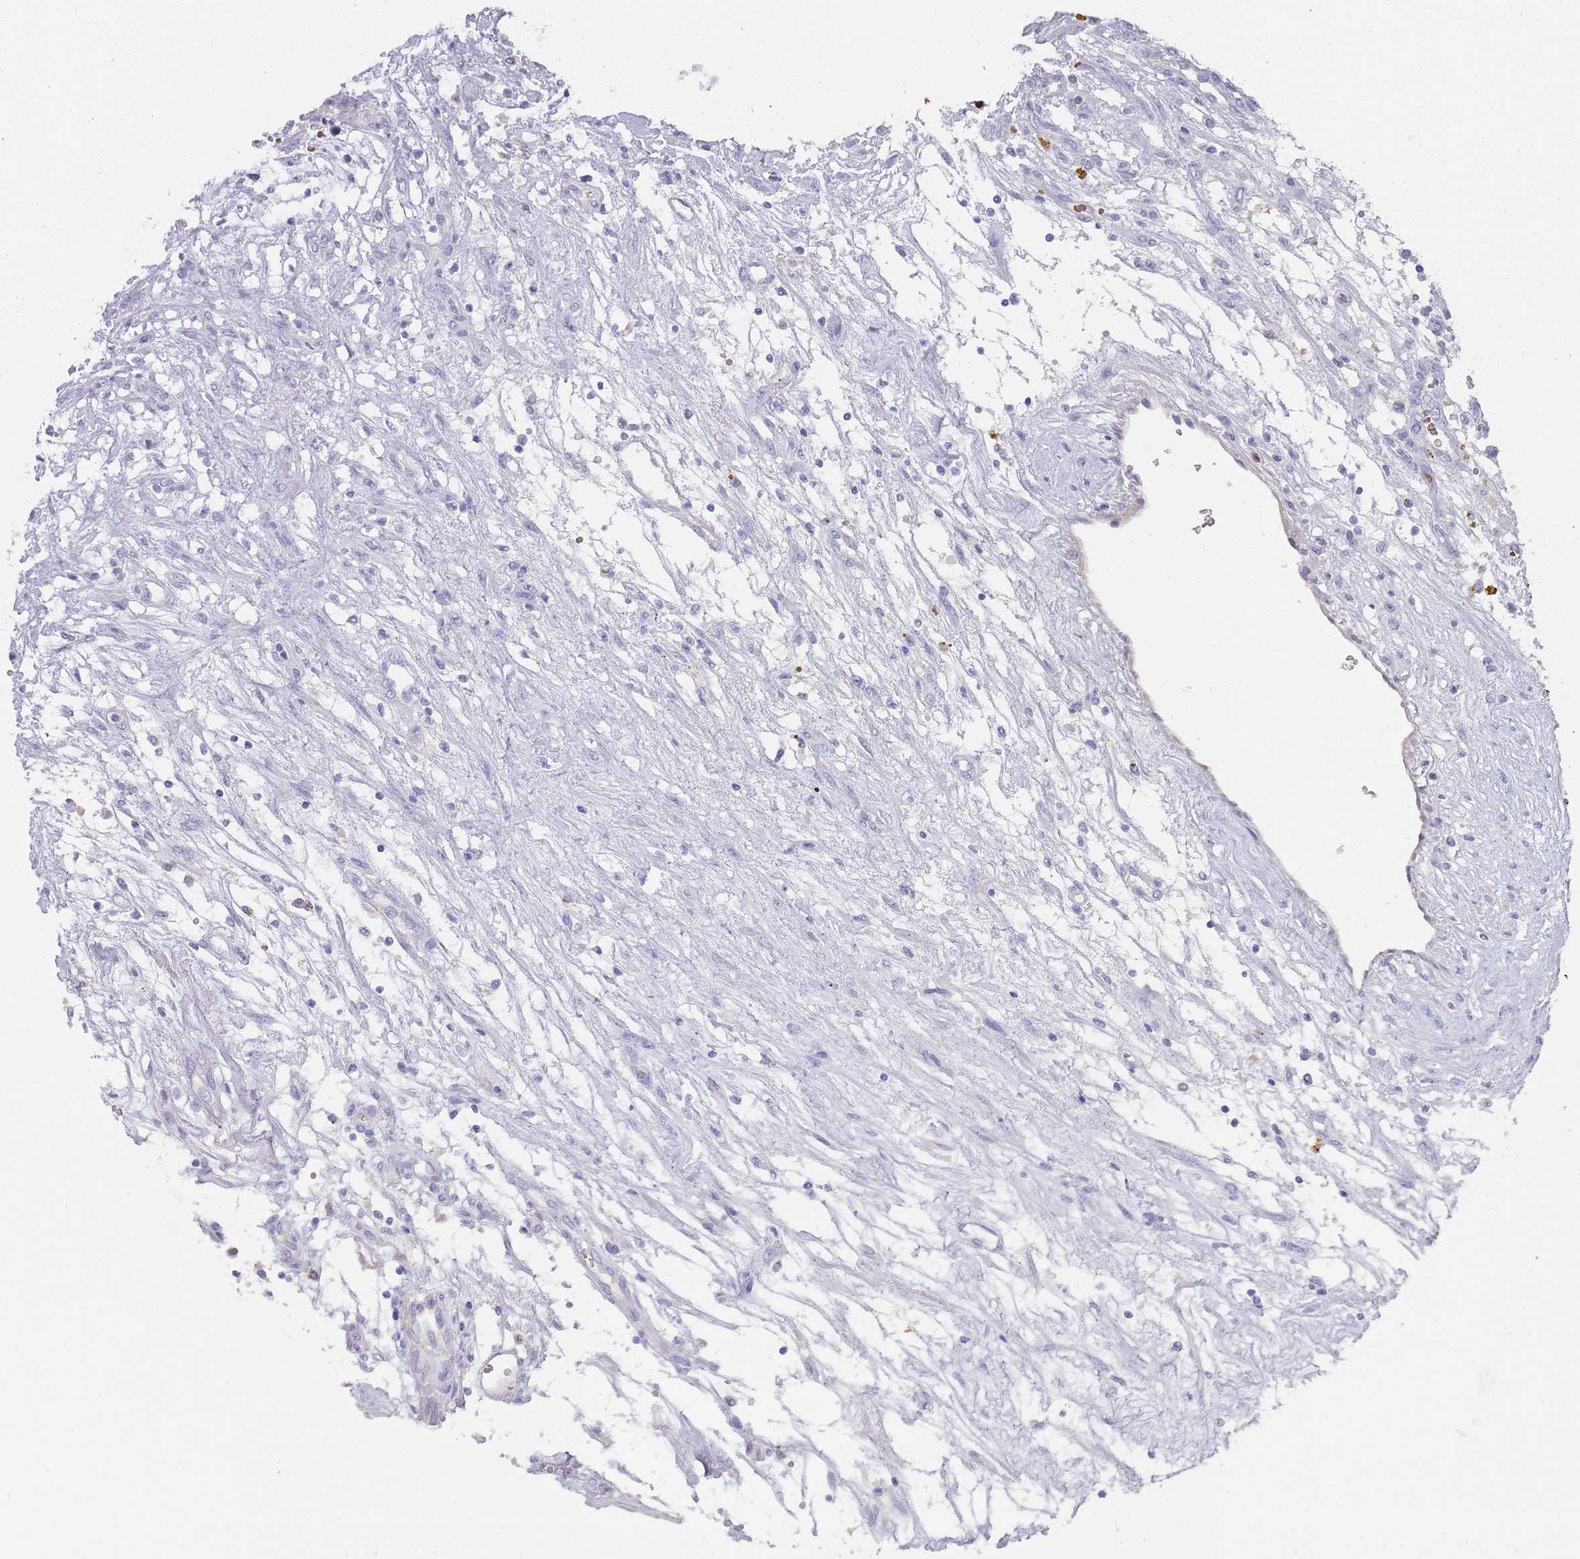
{"staining": {"intensity": "negative", "quantity": "none", "location": "none"}, "tissue": "renal cancer", "cell_type": "Tumor cells", "image_type": "cancer", "snomed": [{"axis": "morphology", "description": "Adenocarcinoma, NOS"}, {"axis": "topography", "description": "Kidney"}], "caption": "A histopathology image of renal adenocarcinoma stained for a protein demonstrates no brown staining in tumor cells.", "gene": "TMEM251", "patient": {"sex": "female", "age": 57}}